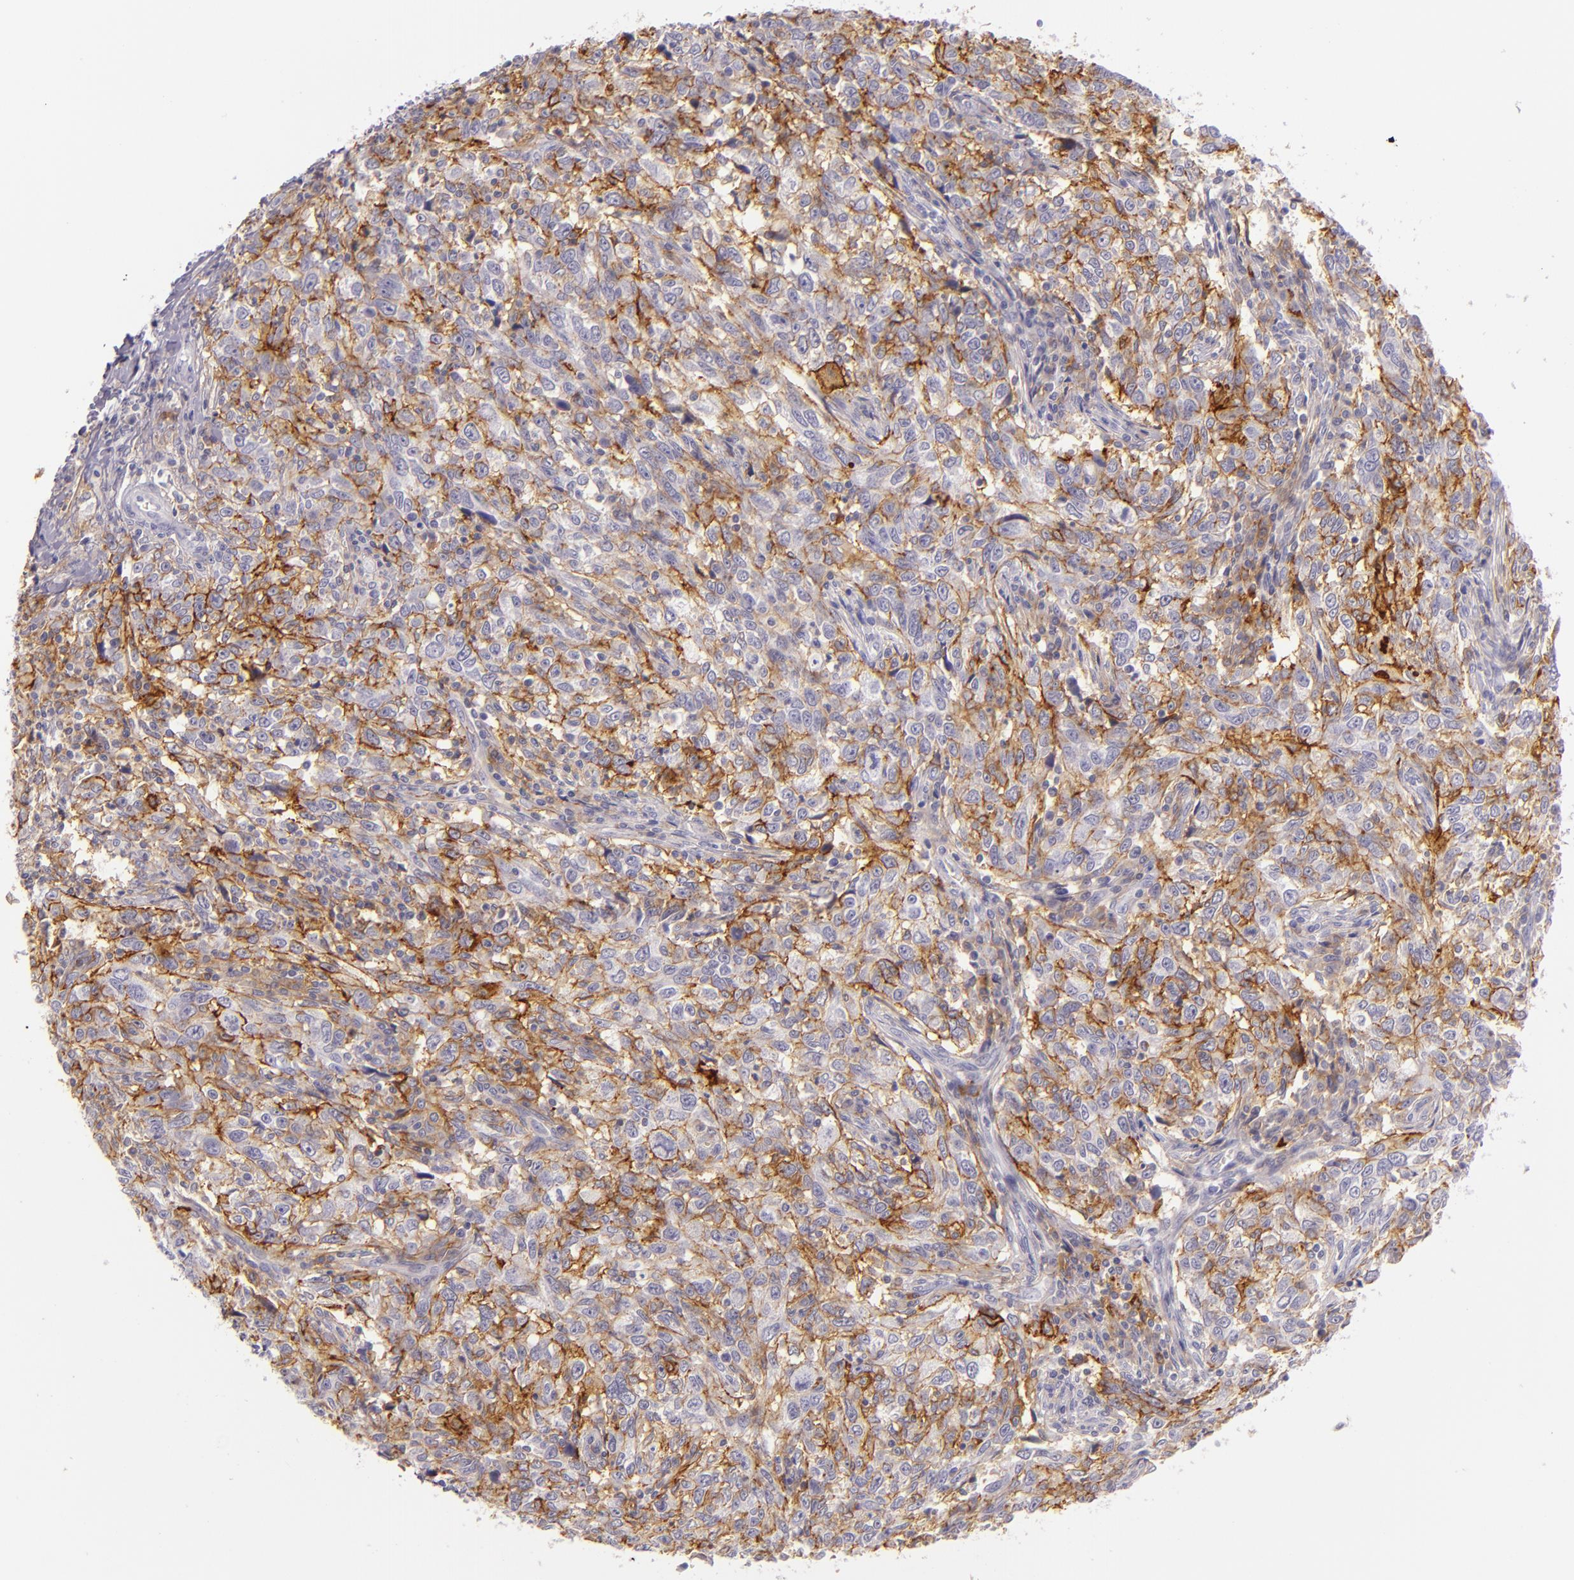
{"staining": {"intensity": "moderate", "quantity": ">75%", "location": "cytoplasmic/membranous"}, "tissue": "breast cancer", "cell_type": "Tumor cells", "image_type": "cancer", "snomed": [{"axis": "morphology", "description": "Duct carcinoma"}, {"axis": "topography", "description": "Breast"}], "caption": "Brown immunohistochemical staining in intraductal carcinoma (breast) displays moderate cytoplasmic/membranous staining in approximately >75% of tumor cells. The staining was performed using DAB to visualize the protein expression in brown, while the nuclei were stained in blue with hematoxylin (Magnification: 20x).", "gene": "ICAM1", "patient": {"sex": "female", "age": 50}}